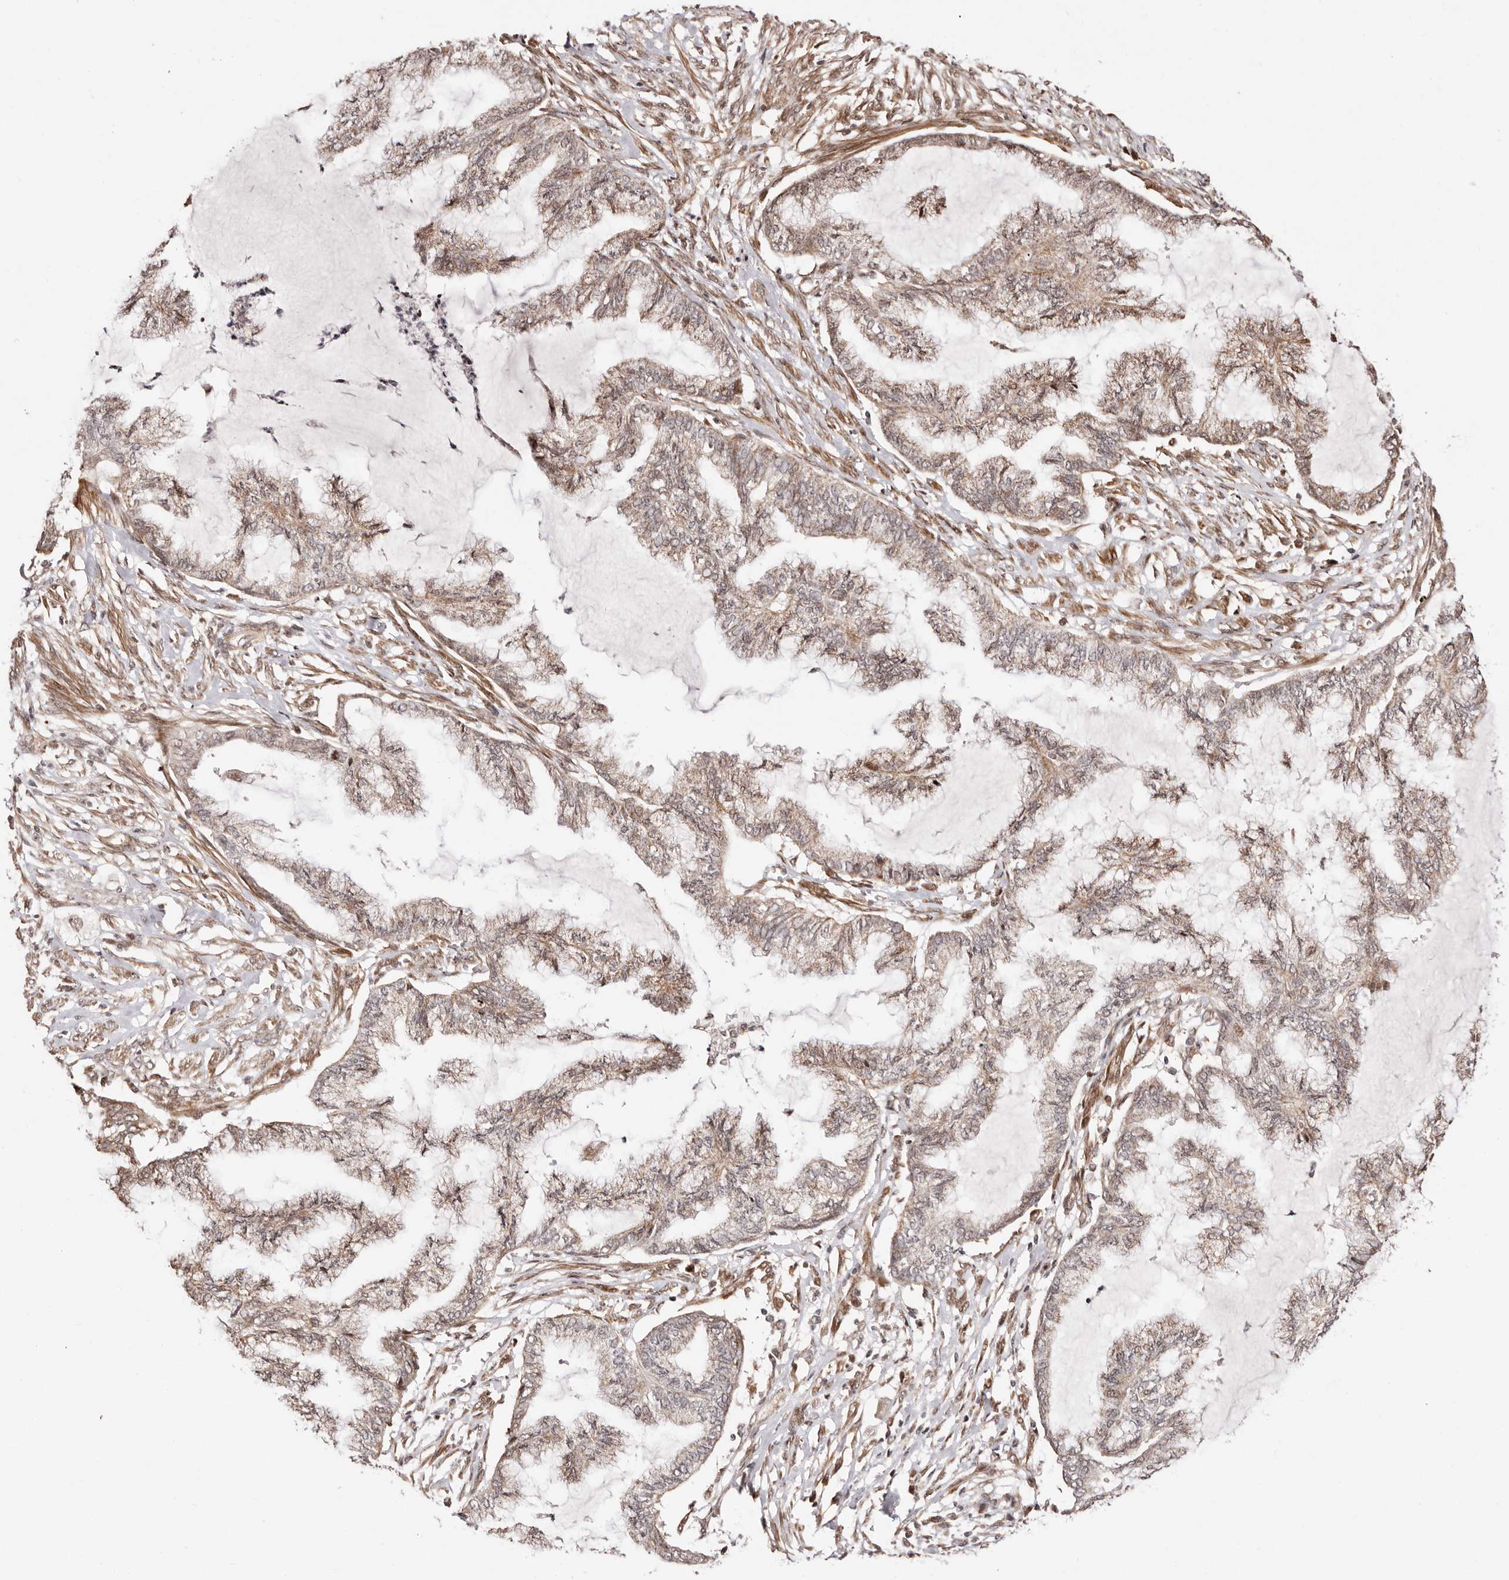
{"staining": {"intensity": "weak", "quantity": ">75%", "location": "cytoplasmic/membranous"}, "tissue": "endometrial cancer", "cell_type": "Tumor cells", "image_type": "cancer", "snomed": [{"axis": "morphology", "description": "Adenocarcinoma, NOS"}, {"axis": "topography", "description": "Endometrium"}], "caption": "Immunohistochemistry (IHC) (DAB (3,3'-diaminobenzidine)) staining of adenocarcinoma (endometrial) shows weak cytoplasmic/membranous protein expression in approximately >75% of tumor cells.", "gene": "HIVEP3", "patient": {"sex": "female", "age": 86}}